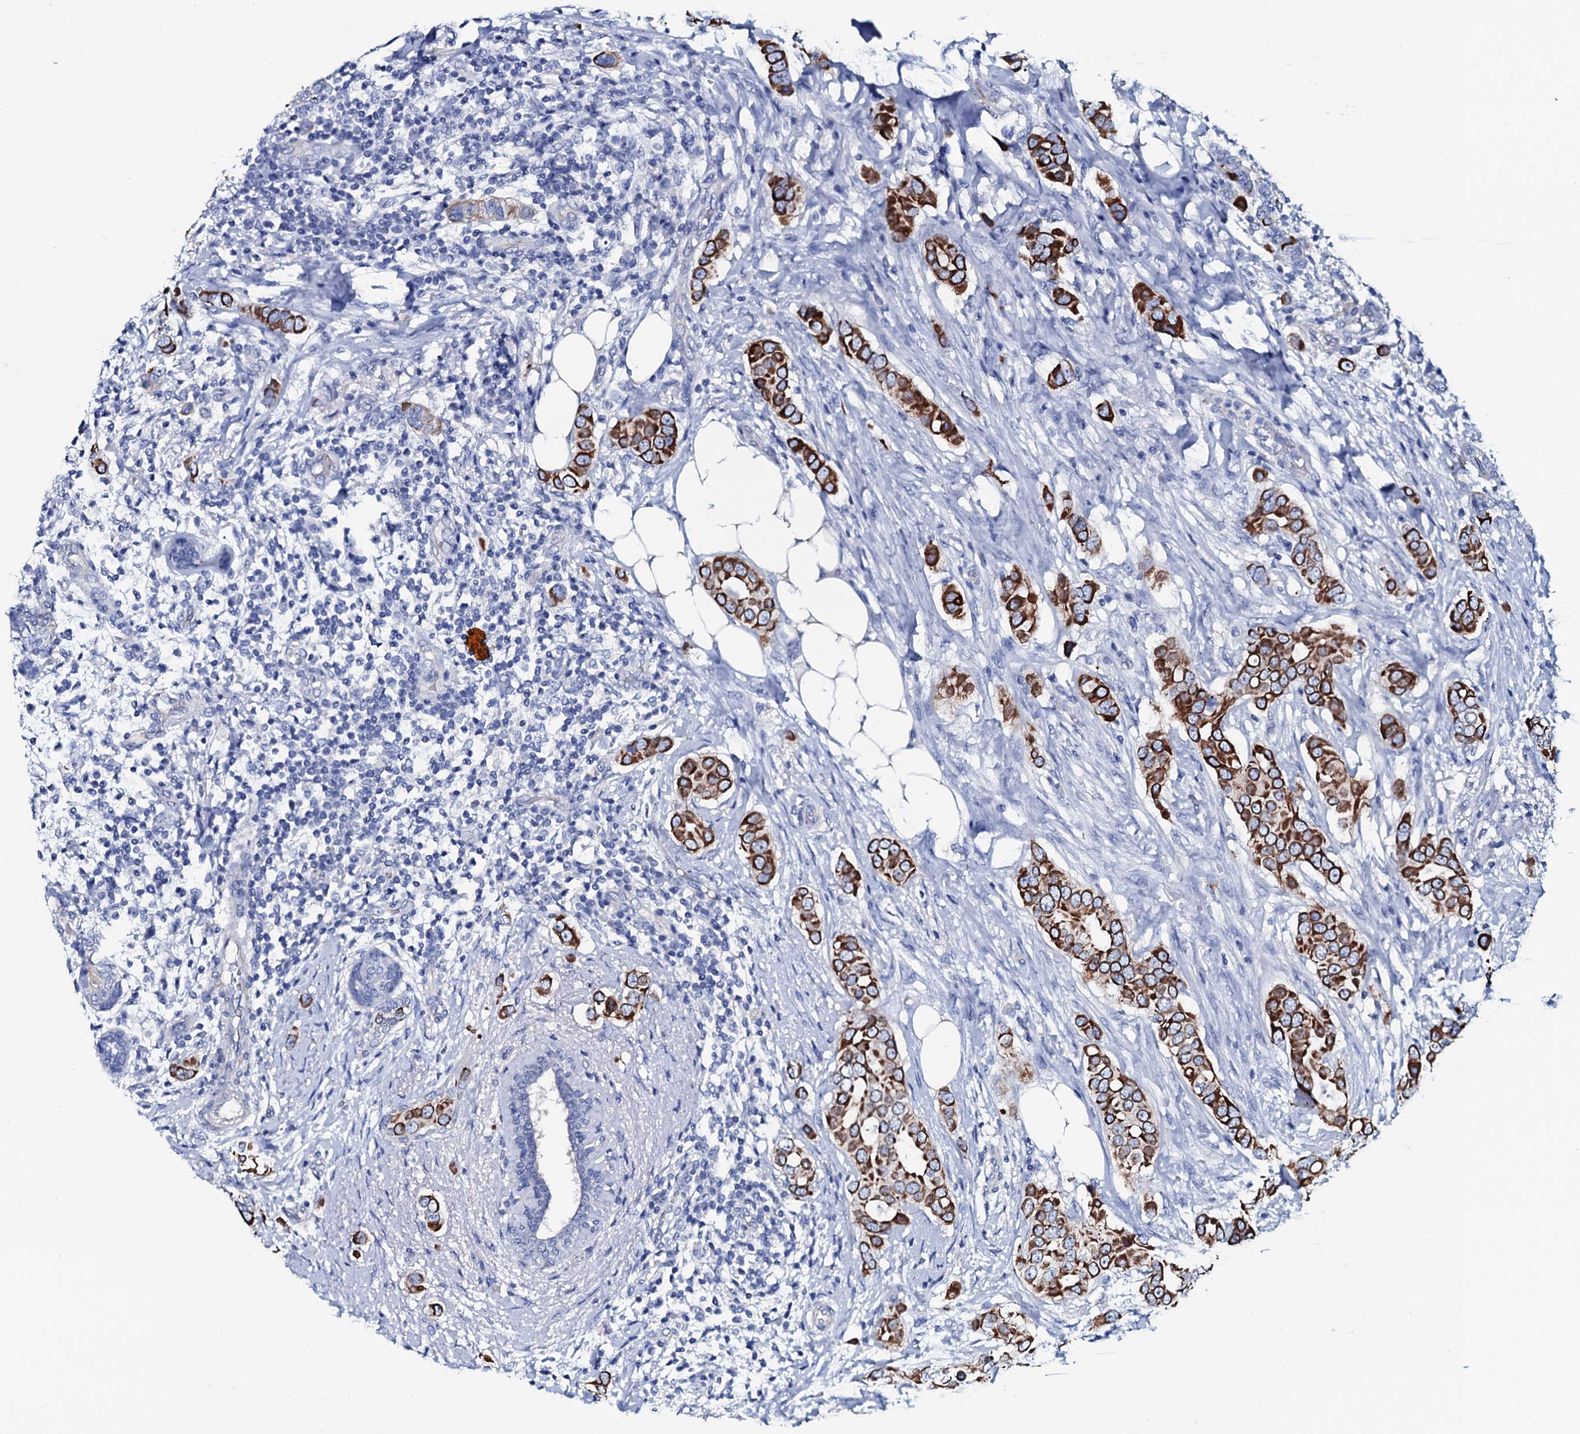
{"staining": {"intensity": "strong", "quantity": "25%-75%", "location": "cytoplasmic/membranous"}, "tissue": "breast cancer", "cell_type": "Tumor cells", "image_type": "cancer", "snomed": [{"axis": "morphology", "description": "Lobular carcinoma"}, {"axis": "topography", "description": "Breast"}], "caption": "Immunohistochemistry micrograph of human breast cancer (lobular carcinoma) stained for a protein (brown), which shows high levels of strong cytoplasmic/membranous expression in about 25%-75% of tumor cells.", "gene": "GYS2", "patient": {"sex": "female", "age": 51}}